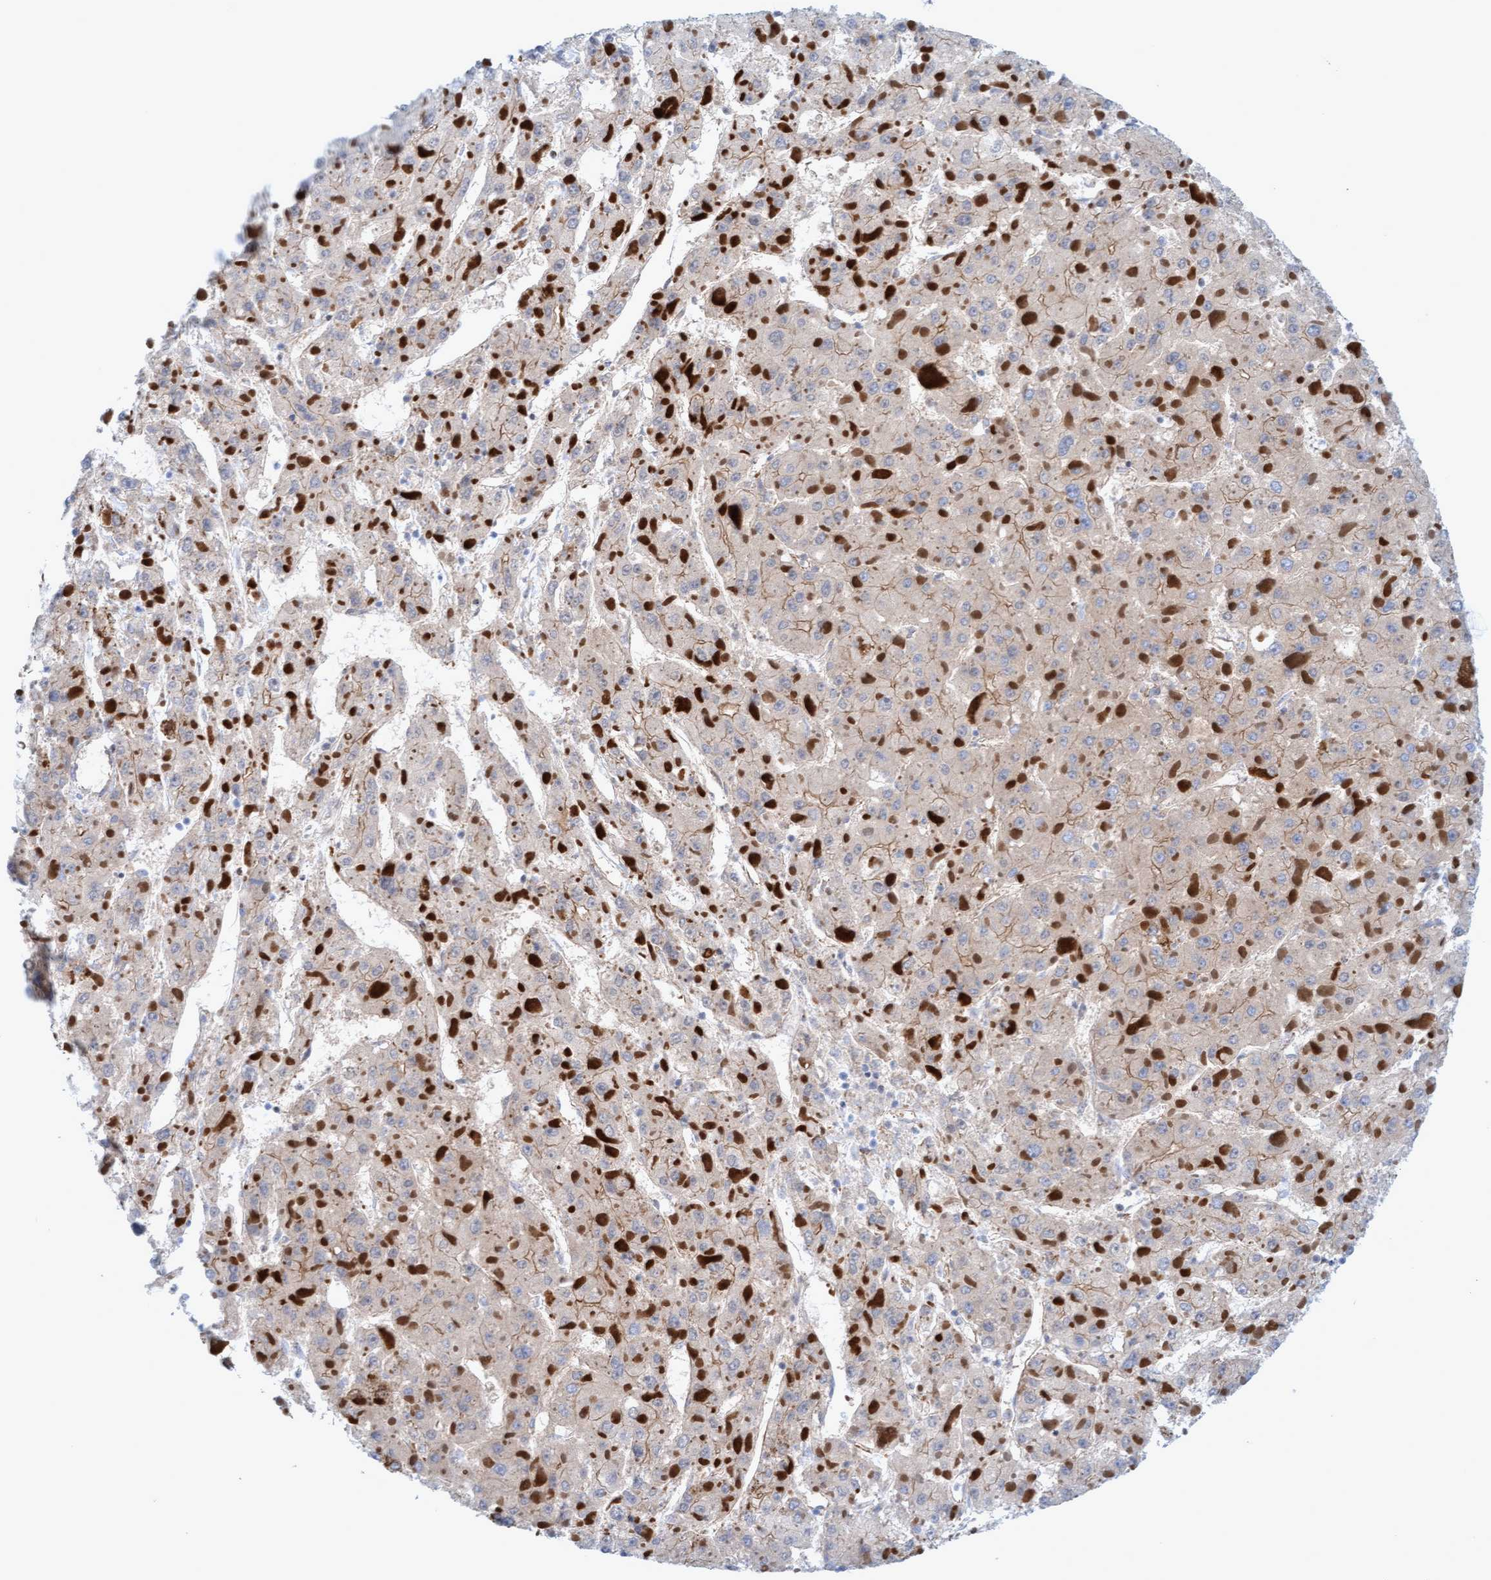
{"staining": {"intensity": "moderate", "quantity": "<25%", "location": "cytoplasmic/membranous"}, "tissue": "liver cancer", "cell_type": "Tumor cells", "image_type": "cancer", "snomed": [{"axis": "morphology", "description": "Carcinoma, Hepatocellular, NOS"}, {"axis": "topography", "description": "Liver"}], "caption": "Liver cancer tissue reveals moderate cytoplasmic/membranous expression in about <25% of tumor cells", "gene": "MTFR1", "patient": {"sex": "female", "age": 73}}